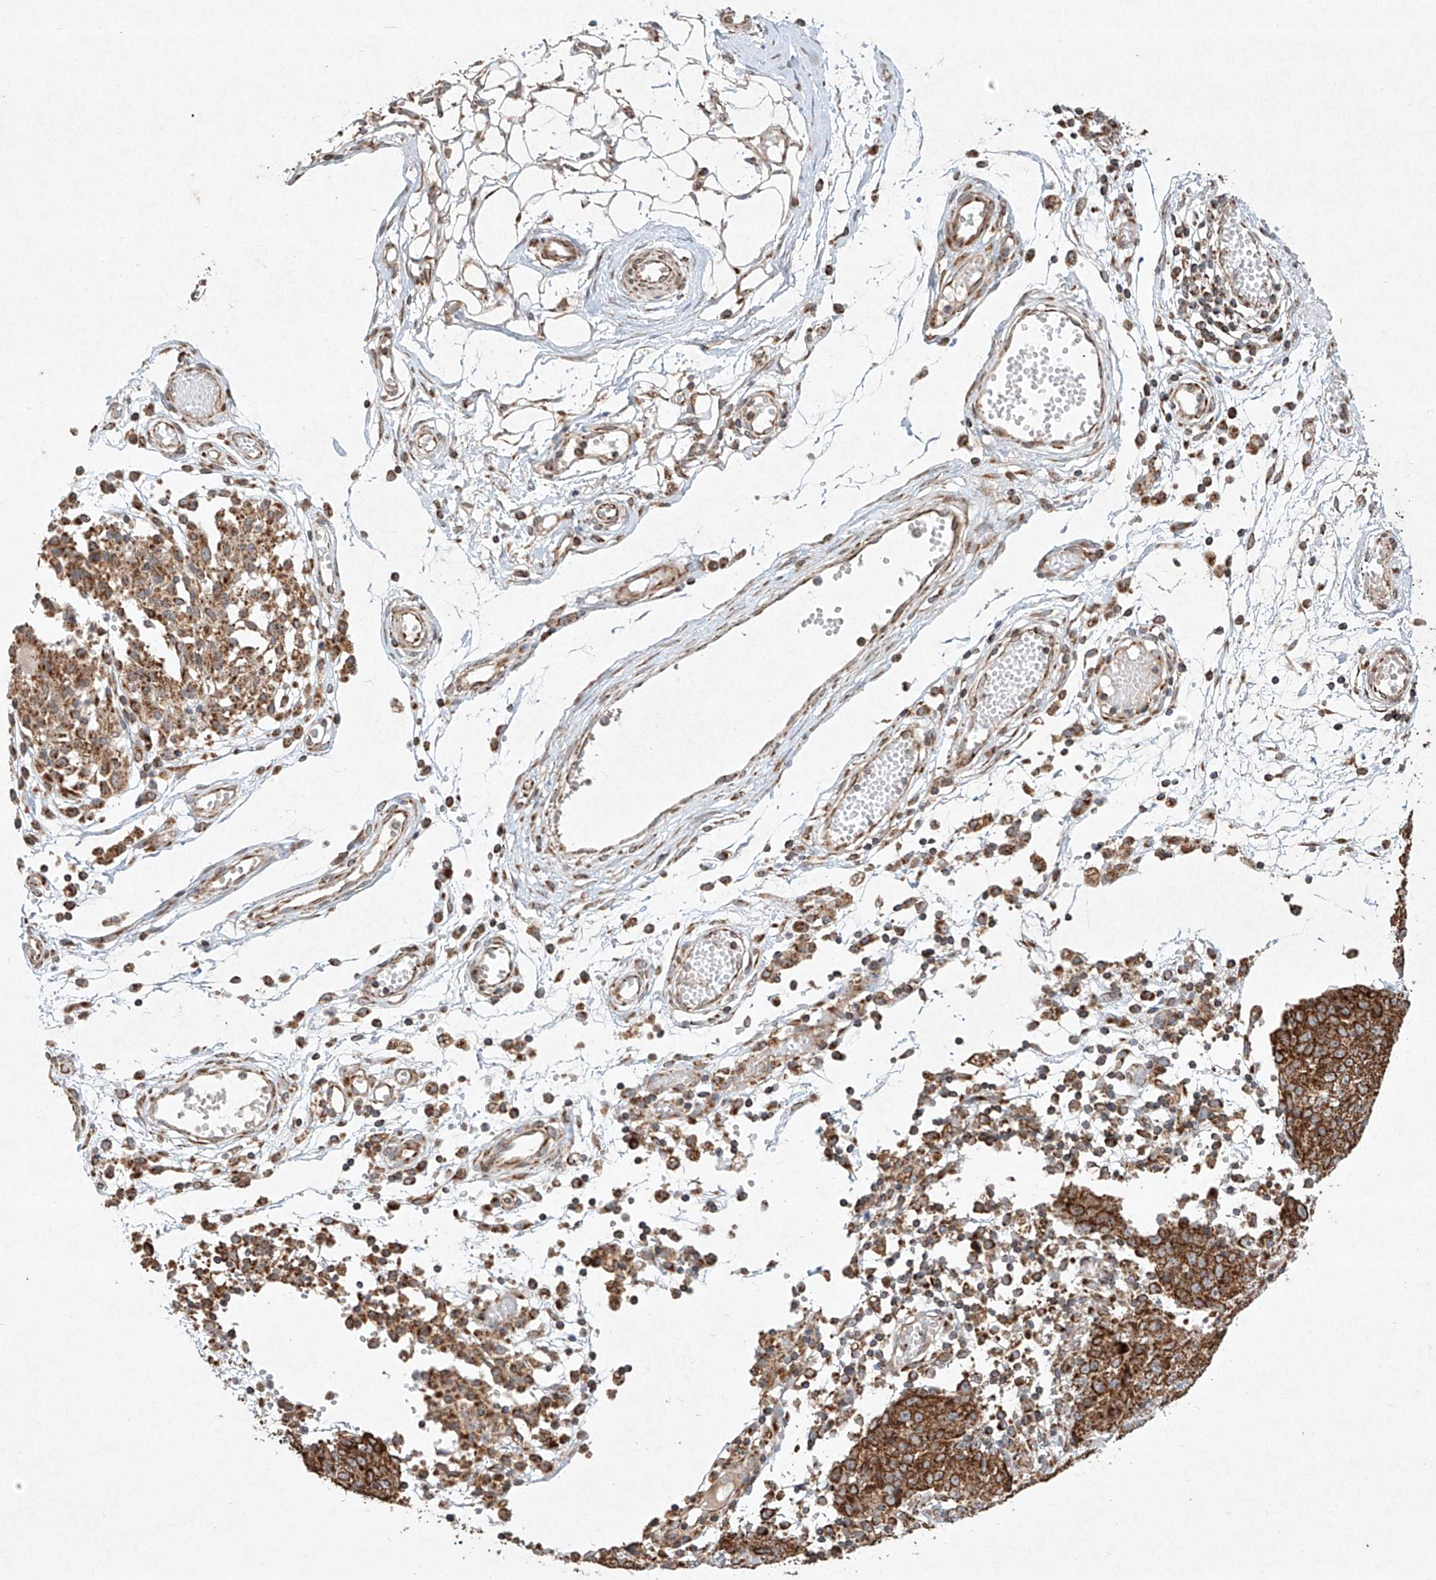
{"staining": {"intensity": "moderate", "quantity": ">75%", "location": "cytoplasmic/membranous"}, "tissue": "ovarian cancer", "cell_type": "Tumor cells", "image_type": "cancer", "snomed": [{"axis": "morphology", "description": "Carcinoma, endometroid"}, {"axis": "topography", "description": "Ovary"}], "caption": "High-power microscopy captured an IHC histopathology image of endometroid carcinoma (ovarian), revealing moderate cytoplasmic/membranous positivity in about >75% of tumor cells.", "gene": "SEMA3B", "patient": {"sex": "female", "age": 42}}